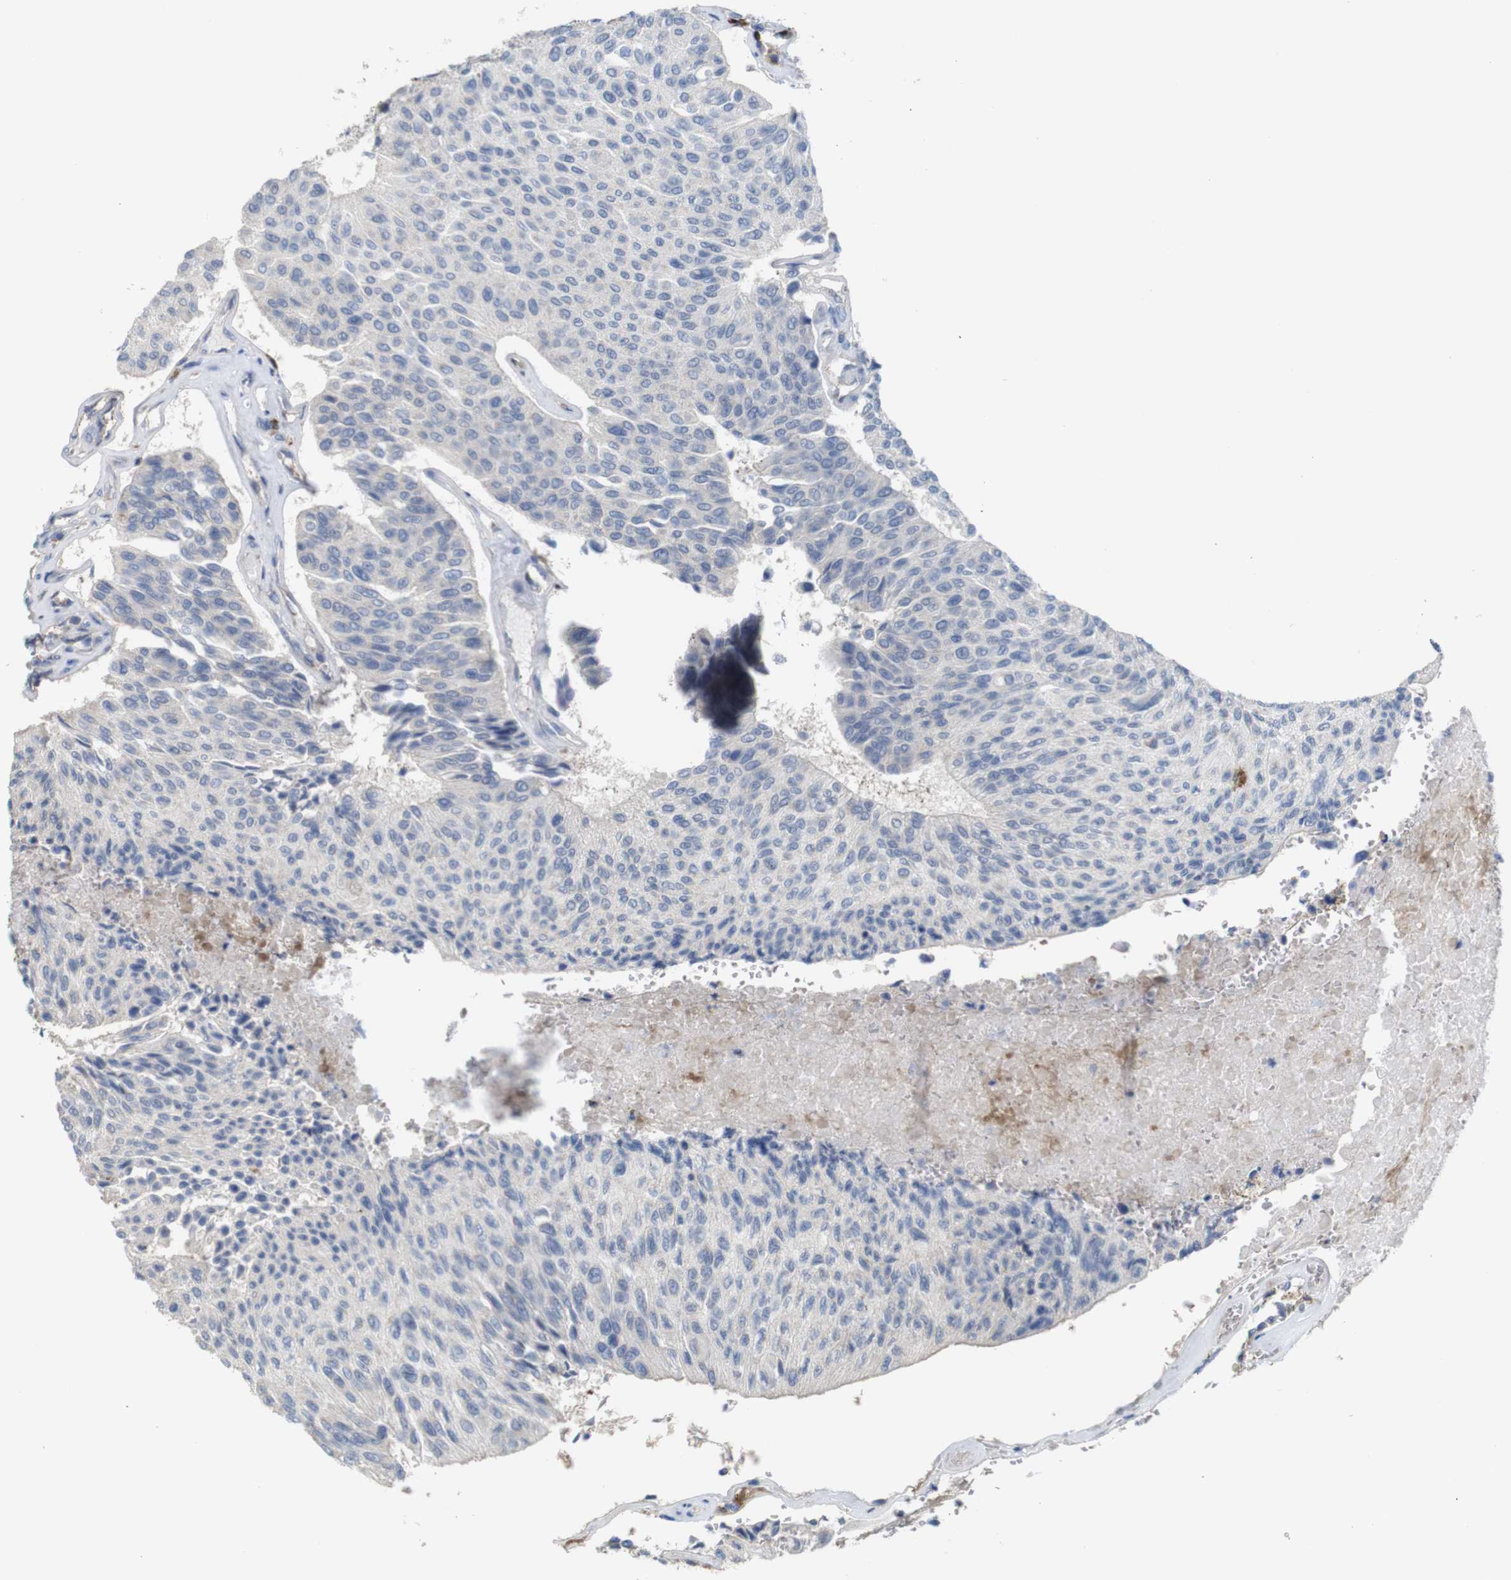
{"staining": {"intensity": "moderate", "quantity": "<25%", "location": "cytoplasmic/membranous"}, "tissue": "urothelial cancer", "cell_type": "Tumor cells", "image_type": "cancer", "snomed": [{"axis": "morphology", "description": "Urothelial carcinoma, High grade"}, {"axis": "topography", "description": "Urinary bladder"}], "caption": "DAB immunohistochemical staining of high-grade urothelial carcinoma displays moderate cytoplasmic/membranous protein positivity in approximately <25% of tumor cells.", "gene": "PTPRR", "patient": {"sex": "male", "age": 66}}